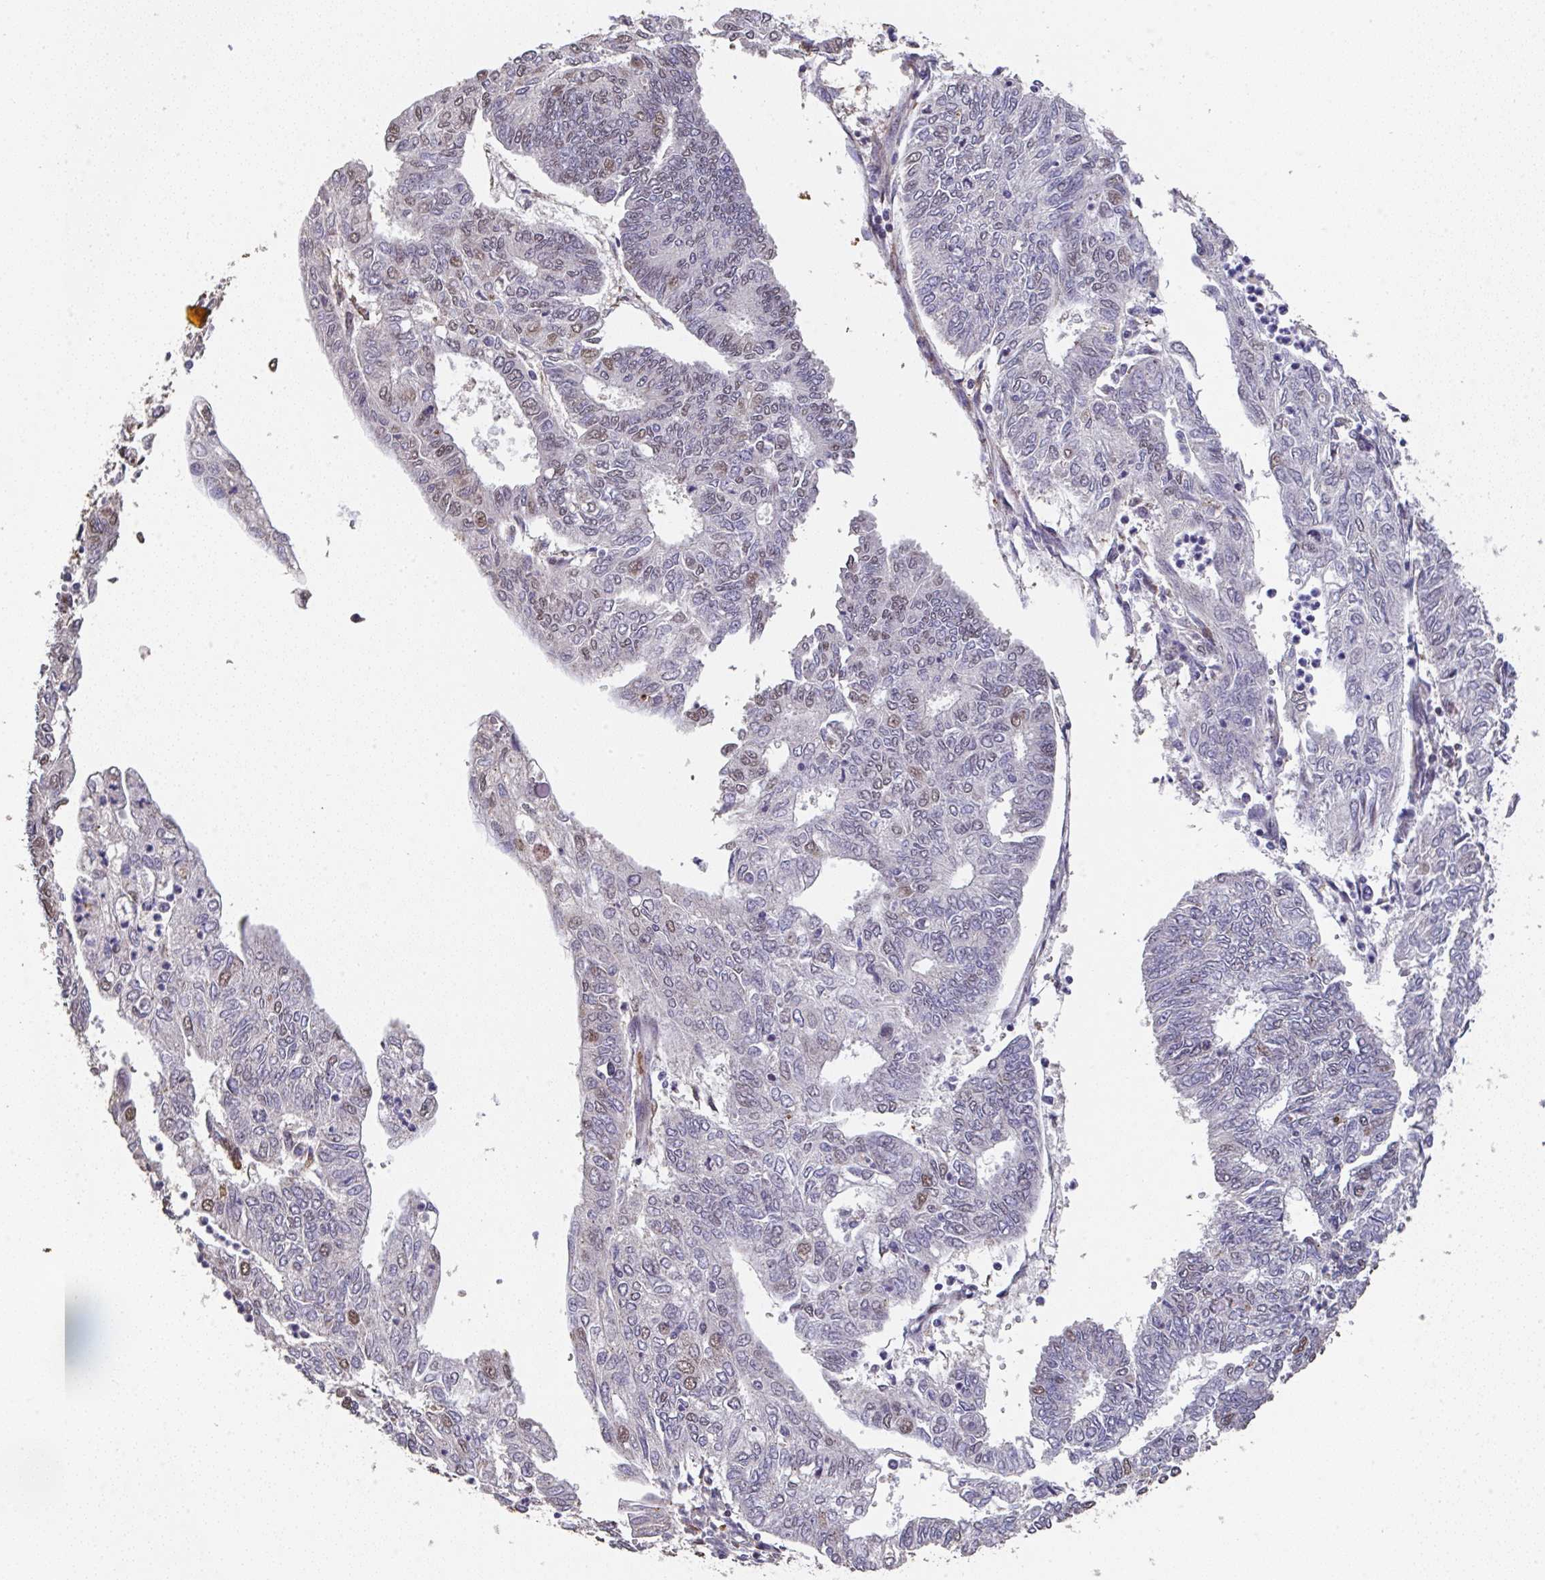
{"staining": {"intensity": "weak", "quantity": "<25%", "location": "nuclear"}, "tissue": "endometrial cancer", "cell_type": "Tumor cells", "image_type": "cancer", "snomed": [{"axis": "morphology", "description": "Adenocarcinoma, NOS"}, {"axis": "topography", "description": "Endometrium"}], "caption": "Human endometrial adenocarcinoma stained for a protein using immunohistochemistry (IHC) exhibits no expression in tumor cells.", "gene": "RUNDC3B", "patient": {"sex": "female", "age": 68}}